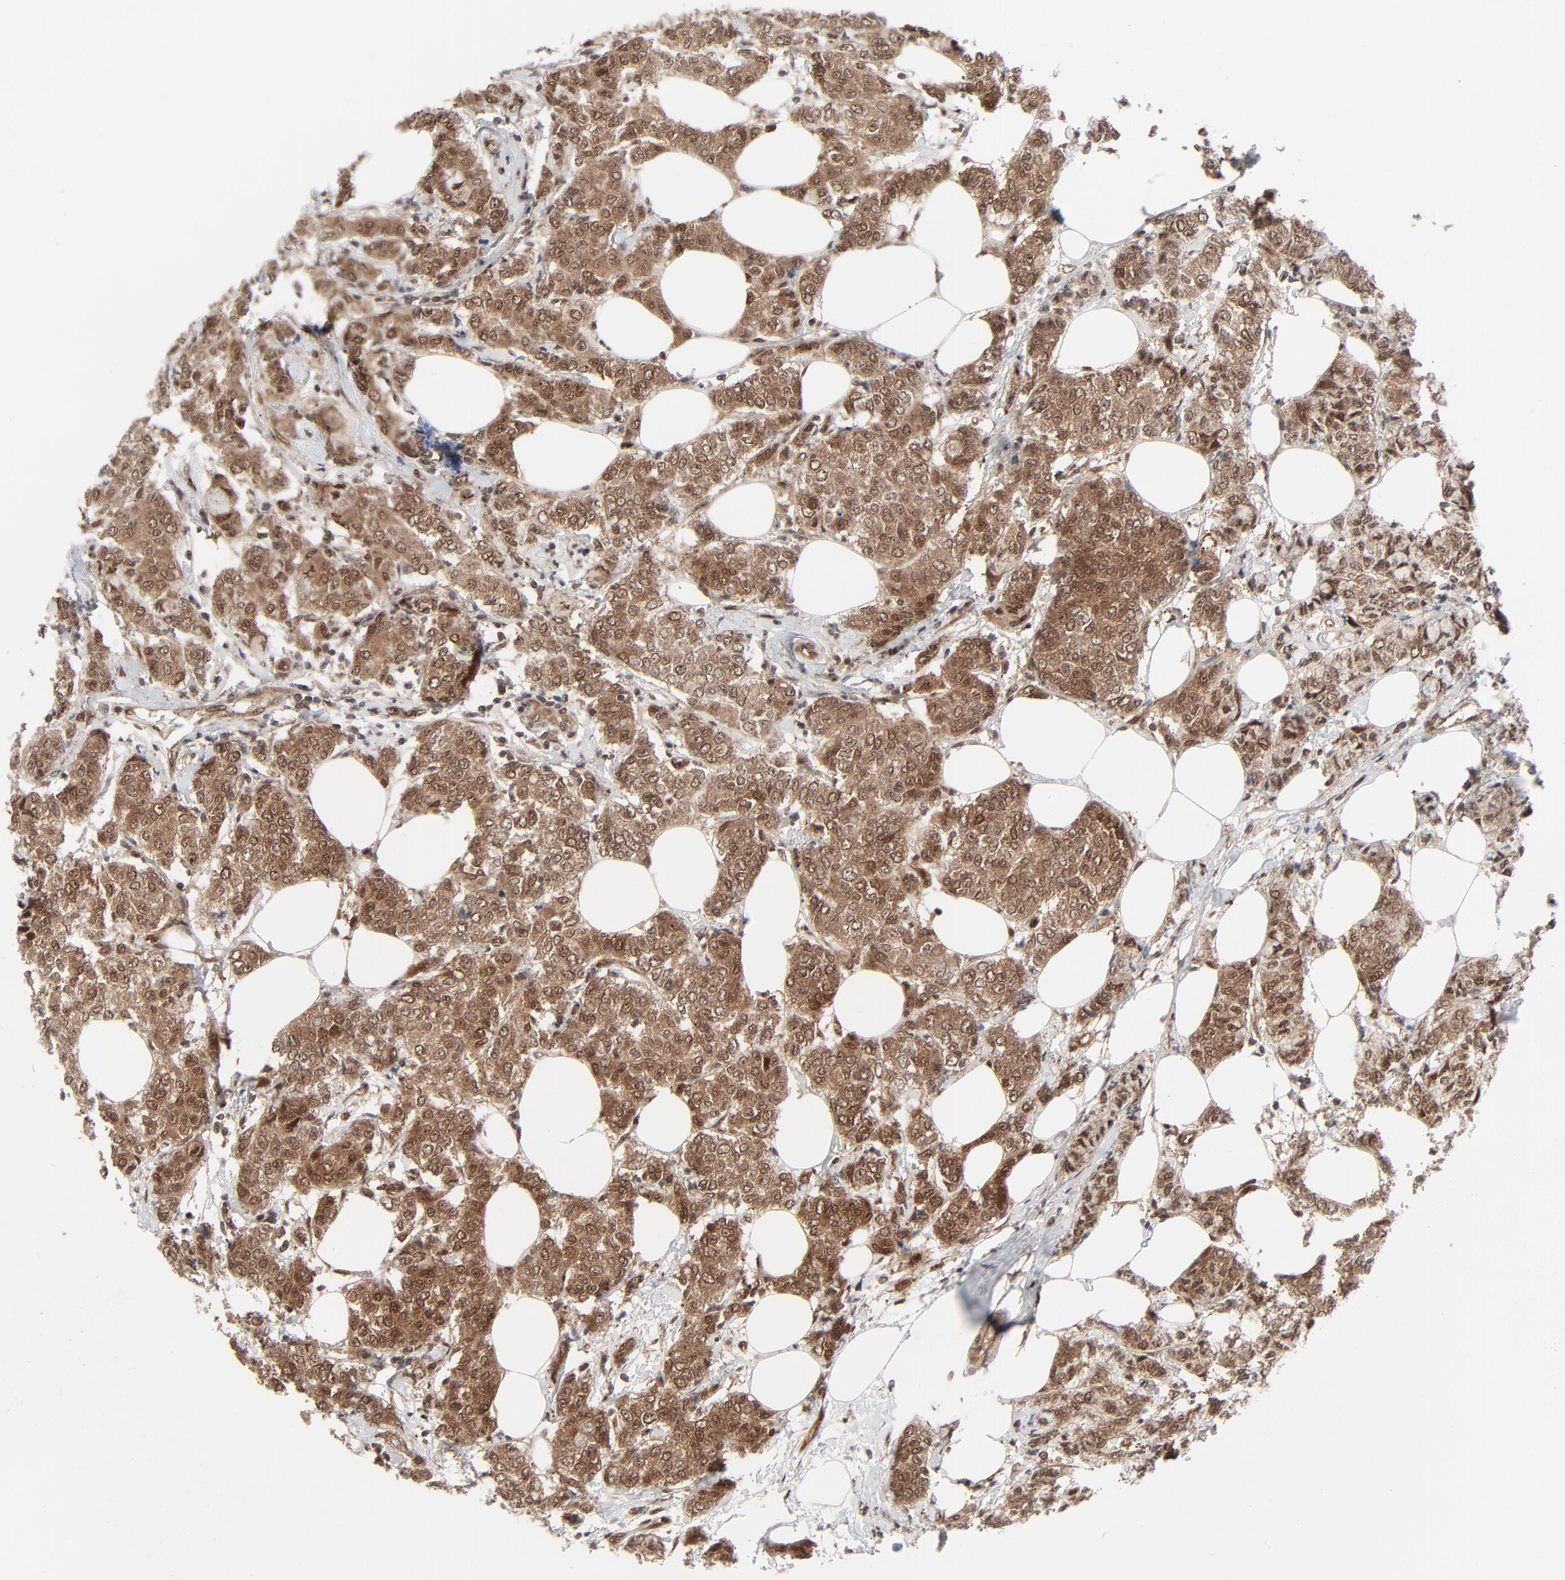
{"staining": {"intensity": "moderate", "quantity": ">75%", "location": "cytoplasmic/membranous,nuclear"}, "tissue": "breast cancer", "cell_type": "Tumor cells", "image_type": "cancer", "snomed": [{"axis": "morphology", "description": "Lobular carcinoma"}, {"axis": "topography", "description": "Breast"}], "caption": "IHC photomicrograph of breast cancer stained for a protein (brown), which reveals medium levels of moderate cytoplasmic/membranous and nuclear expression in approximately >75% of tumor cells.", "gene": "AKT1", "patient": {"sex": "female", "age": 60}}